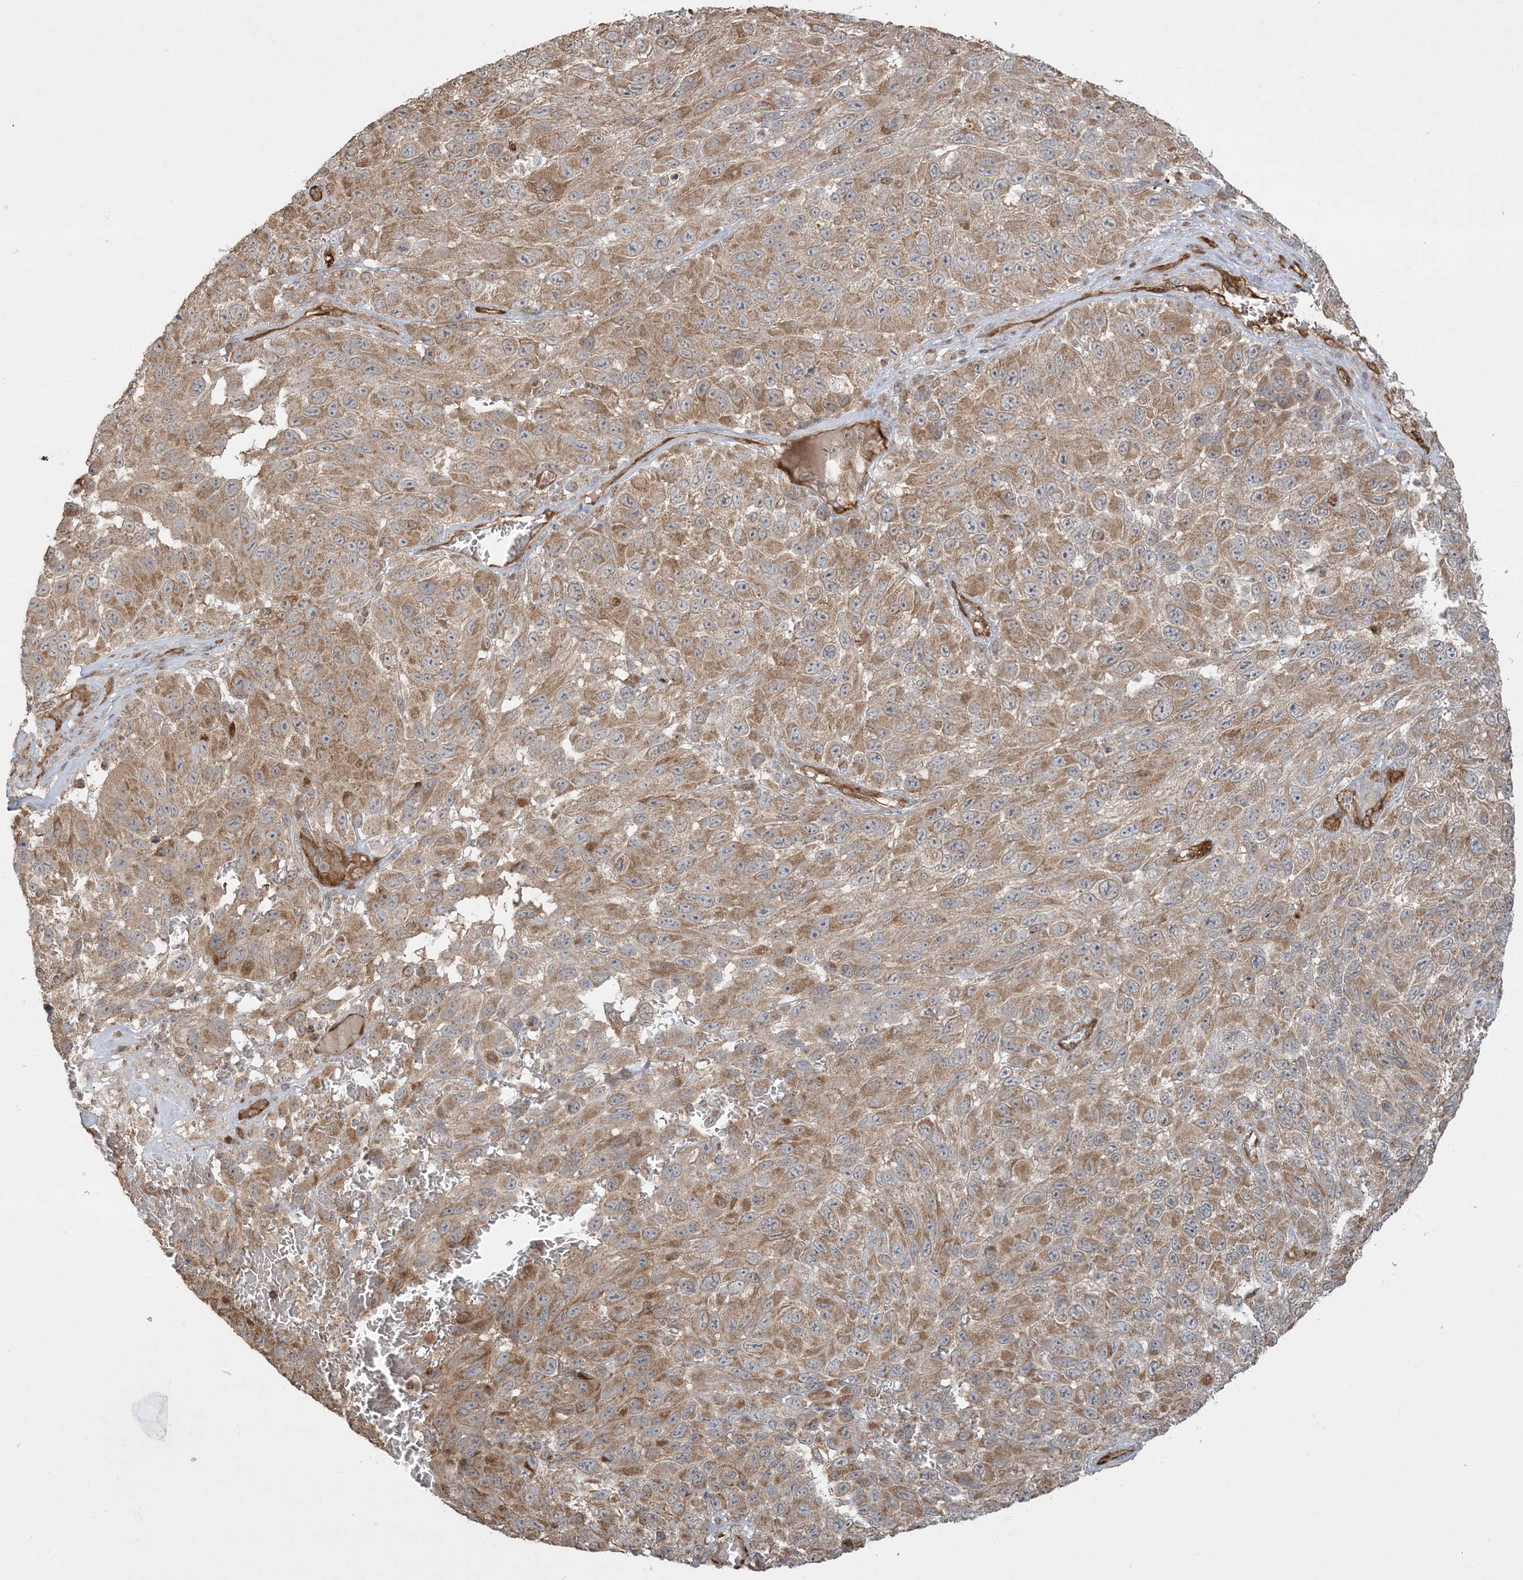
{"staining": {"intensity": "moderate", "quantity": ">75%", "location": "cytoplasmic/membranous"}, "tissue": "melanoma", "cell_type": "Tumor cells", "image_type": "cancer", "snomed": [{"axis": "morphology", "description": "Malignant melanoma, NOS"}, {"axis": "topography", "description": "Skin"}], "caption": "The micrograph exhibits staining of melanoma, revealing moderate cytoplasmic/membranous protein staining (brown color) within tumor cells. Nuclei are stained in blue.", "gene": "PPM1F", "patient": {"sex": "female", "age": 96}}